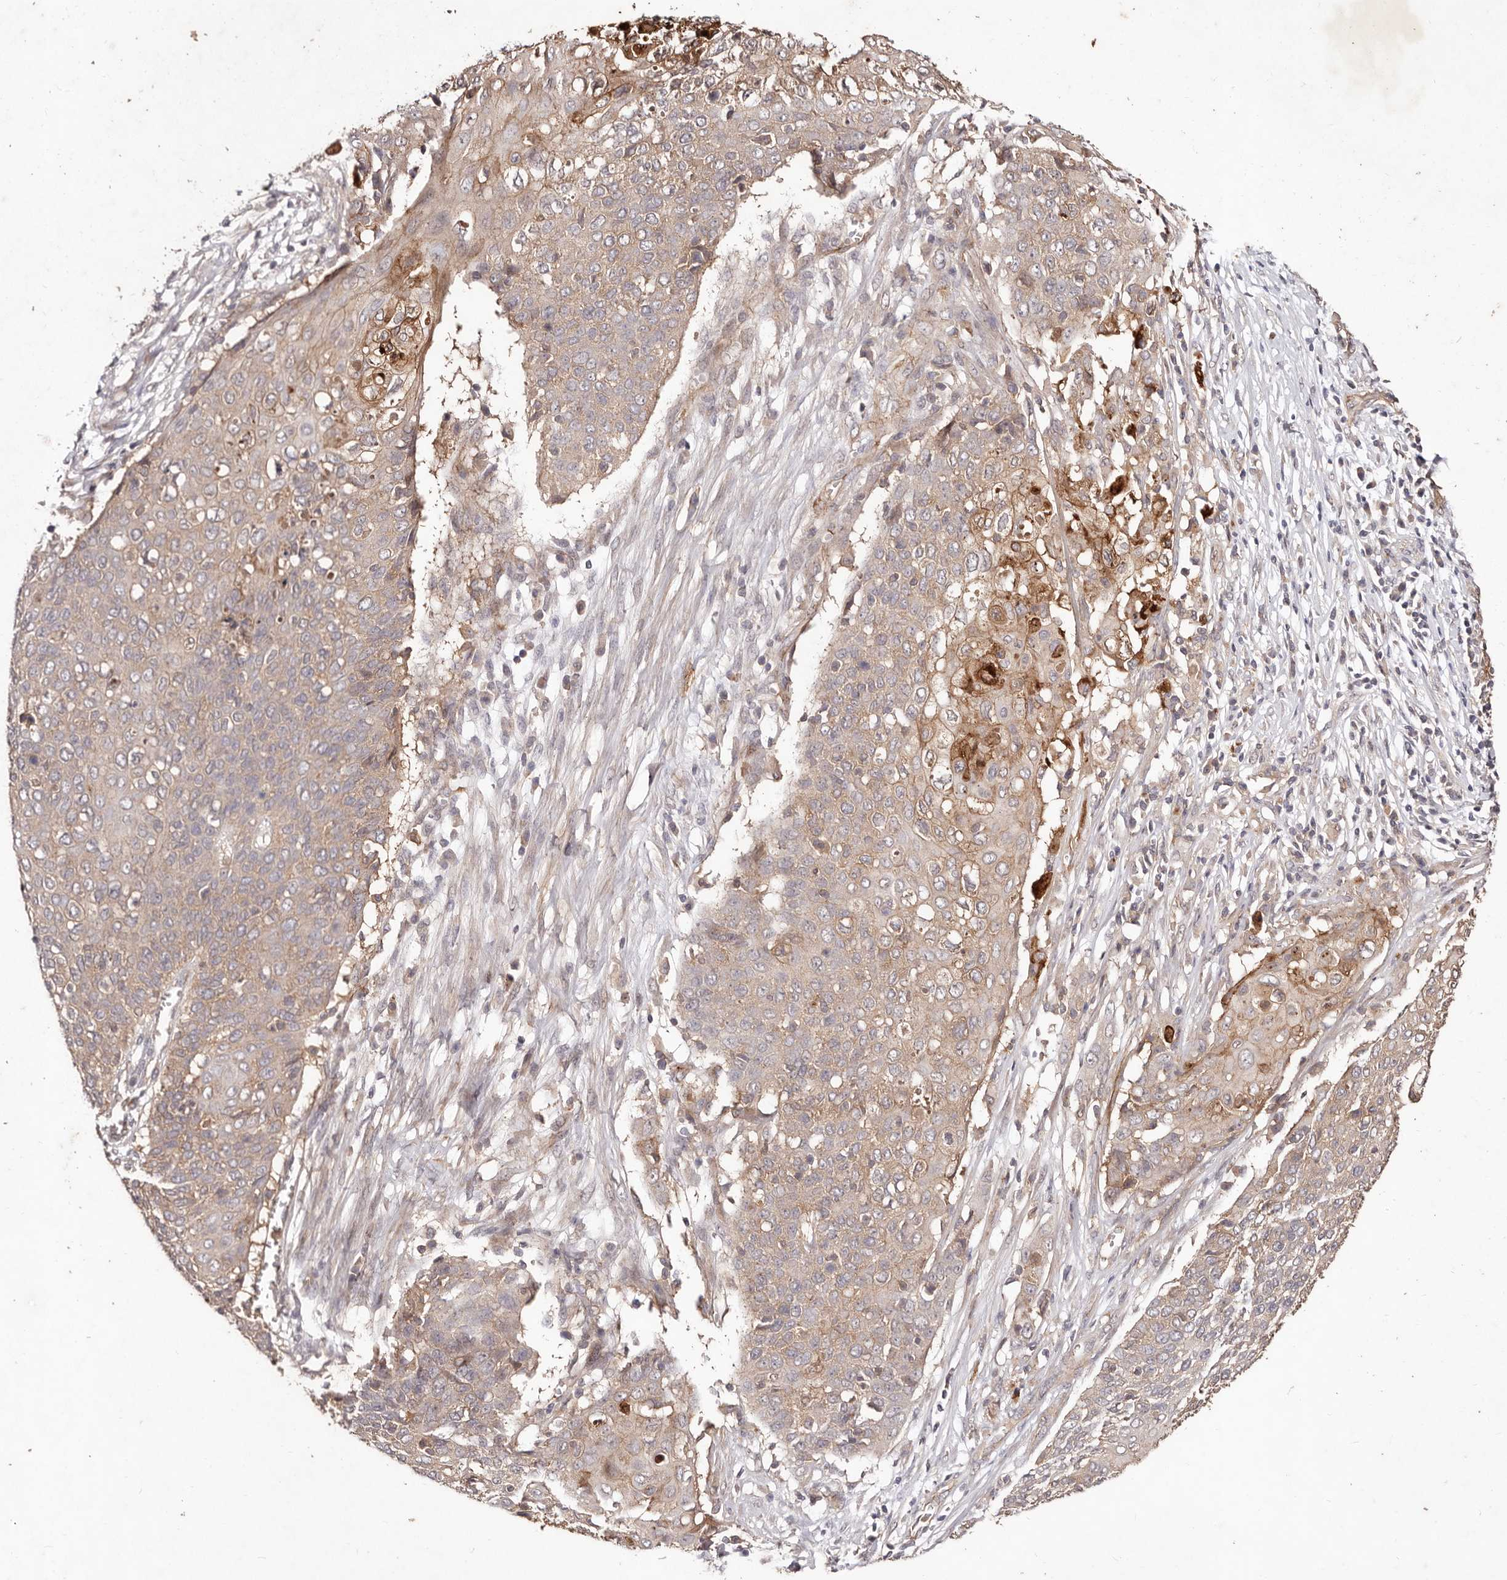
{"staining": {"intensity": "weak", "quantity": ">75%", "location": "cytoplasmic/membranous"}, "tissue": "cervical cancer", "cell_type": "Tumor cells", "image_type": "cancer", "snomed": [{"axis": "morphology", "description": "Squamous cell carcinoma, NOS"}, {"axis": "topography", "description": "Cervix"}], "caption": "A low amount of weak cytoplasmic/membranous staining is seen in approximately >75% of tumor cells in squamous cell carcinoma (cervical) tissue.", "gene": "CCL14", "patient": {"sex": "female", "age": 39}}